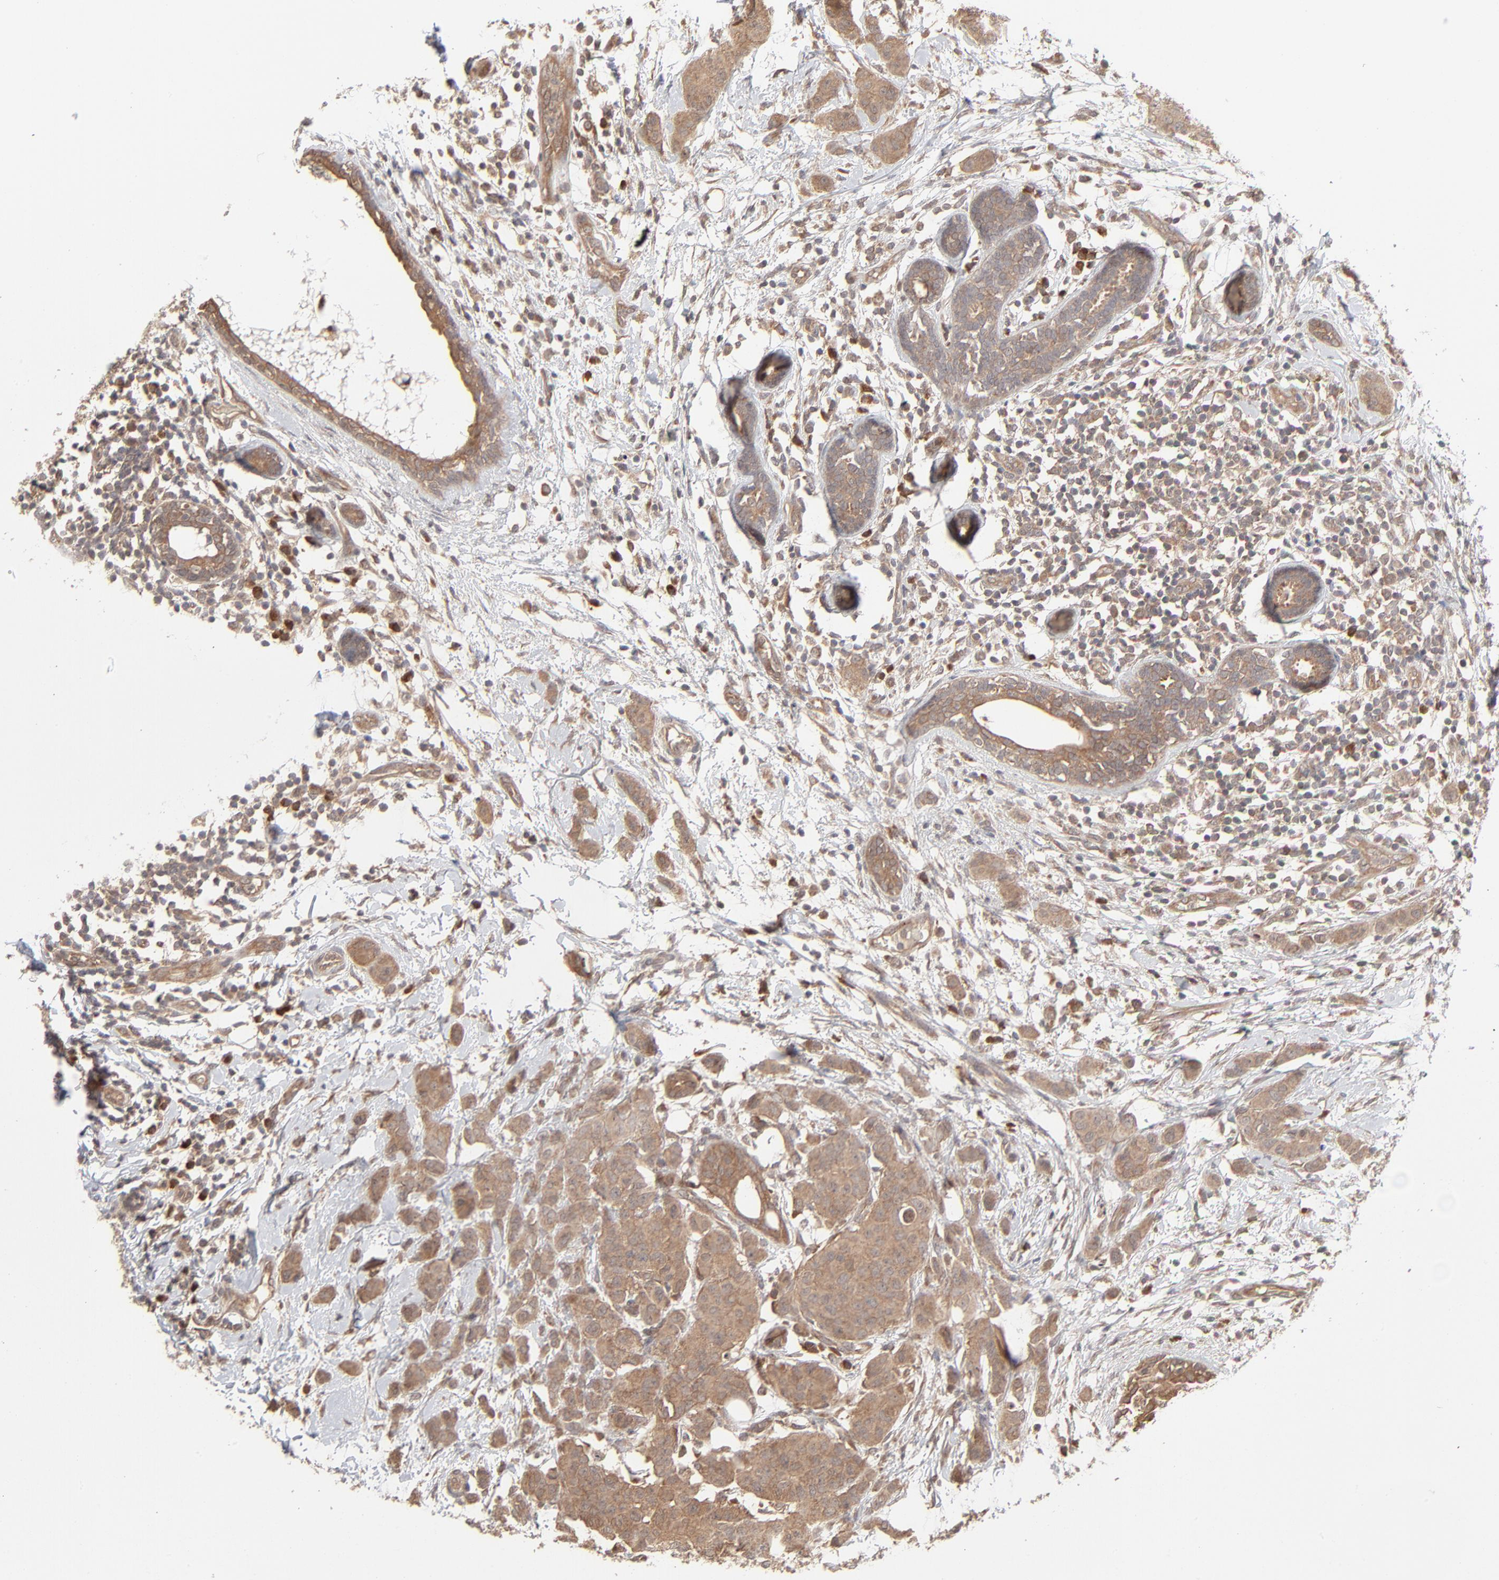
{"staining": {"intensity": "weak", "quantity": ">75%", "location": "cytoplasmic/membranous"}, "tissue": "breast cancer", "cell_type": "Tumor cells", "image_type": "cancer", "snomed": [{"axis": "morphology", "description": "Duct carcinoma"}, {"axis": "topography", "description": "Breast"}], "caption": "Protein staining of invasive ductal carcinoma (breast) tissue reveals weak cytoplasmic/membranous expression in approximately >75% of tumor cells.", "gene": "SCFD1", "patient": {"sex": "female", "age": 40}}